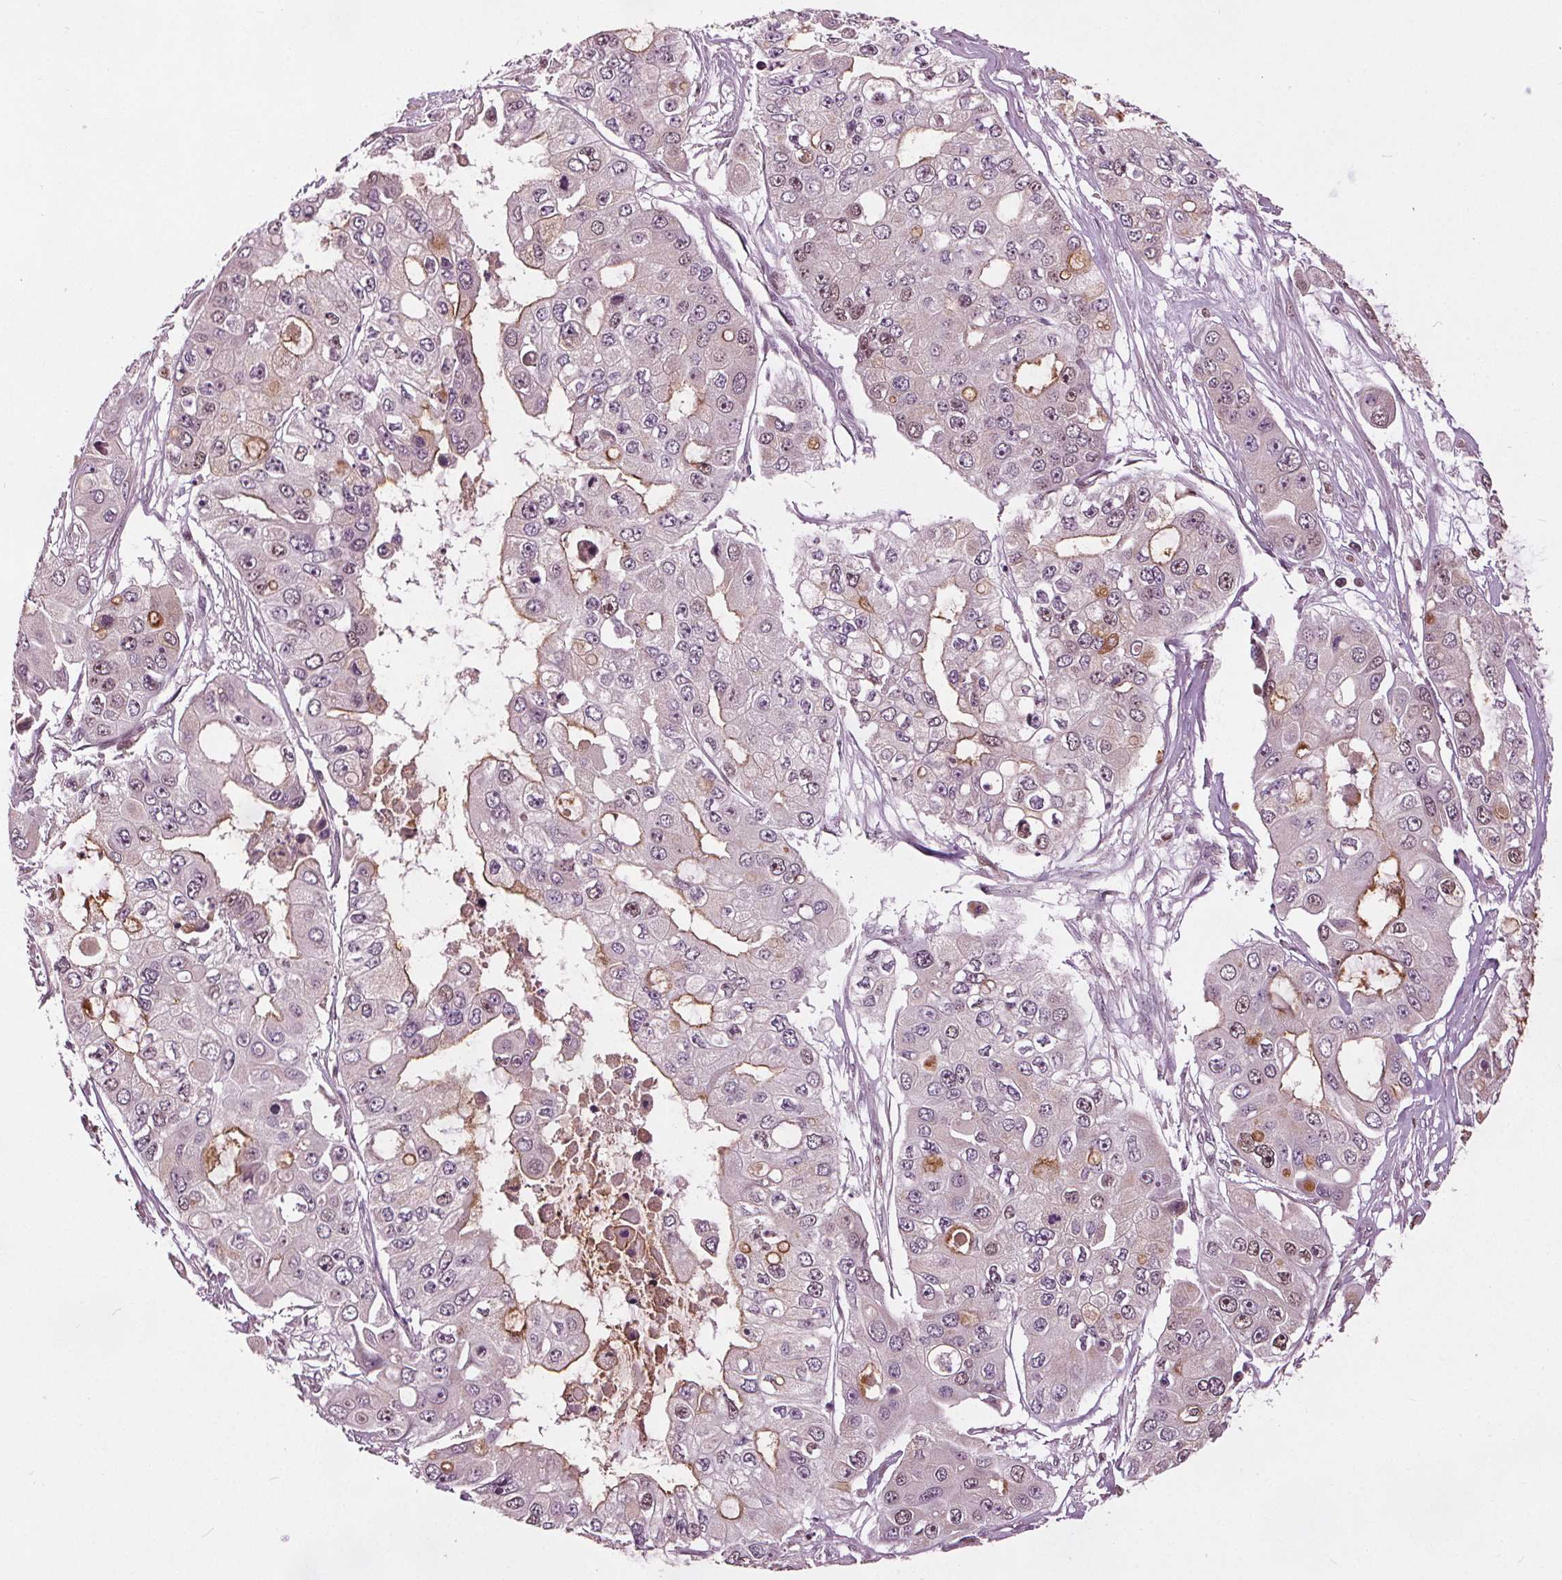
{"staining": {"intensity": "moderate", "quantity": "<25%", "location": "cytoplasmic/membranous"}, "tissue": "ovarian cancer", "cell_type": "Tumor cells", "image_type": "cancer", "snomed": [{"axis": "morphology", "description": "Cystadenocarcinoma, serous, NOS"}, {"axis": "topography", "description": "Ovary"}], "caption": "Ovarian cancer was stained to show a protein in brown. There is low levels of moderate cytoplasmic/membranous staining in approximately <25% of tumor cells. (Brightfield microscopy of DAB IHC at high magnification).", "gene": "DDX11", "patient": {"sex": "female", "age": 56}}